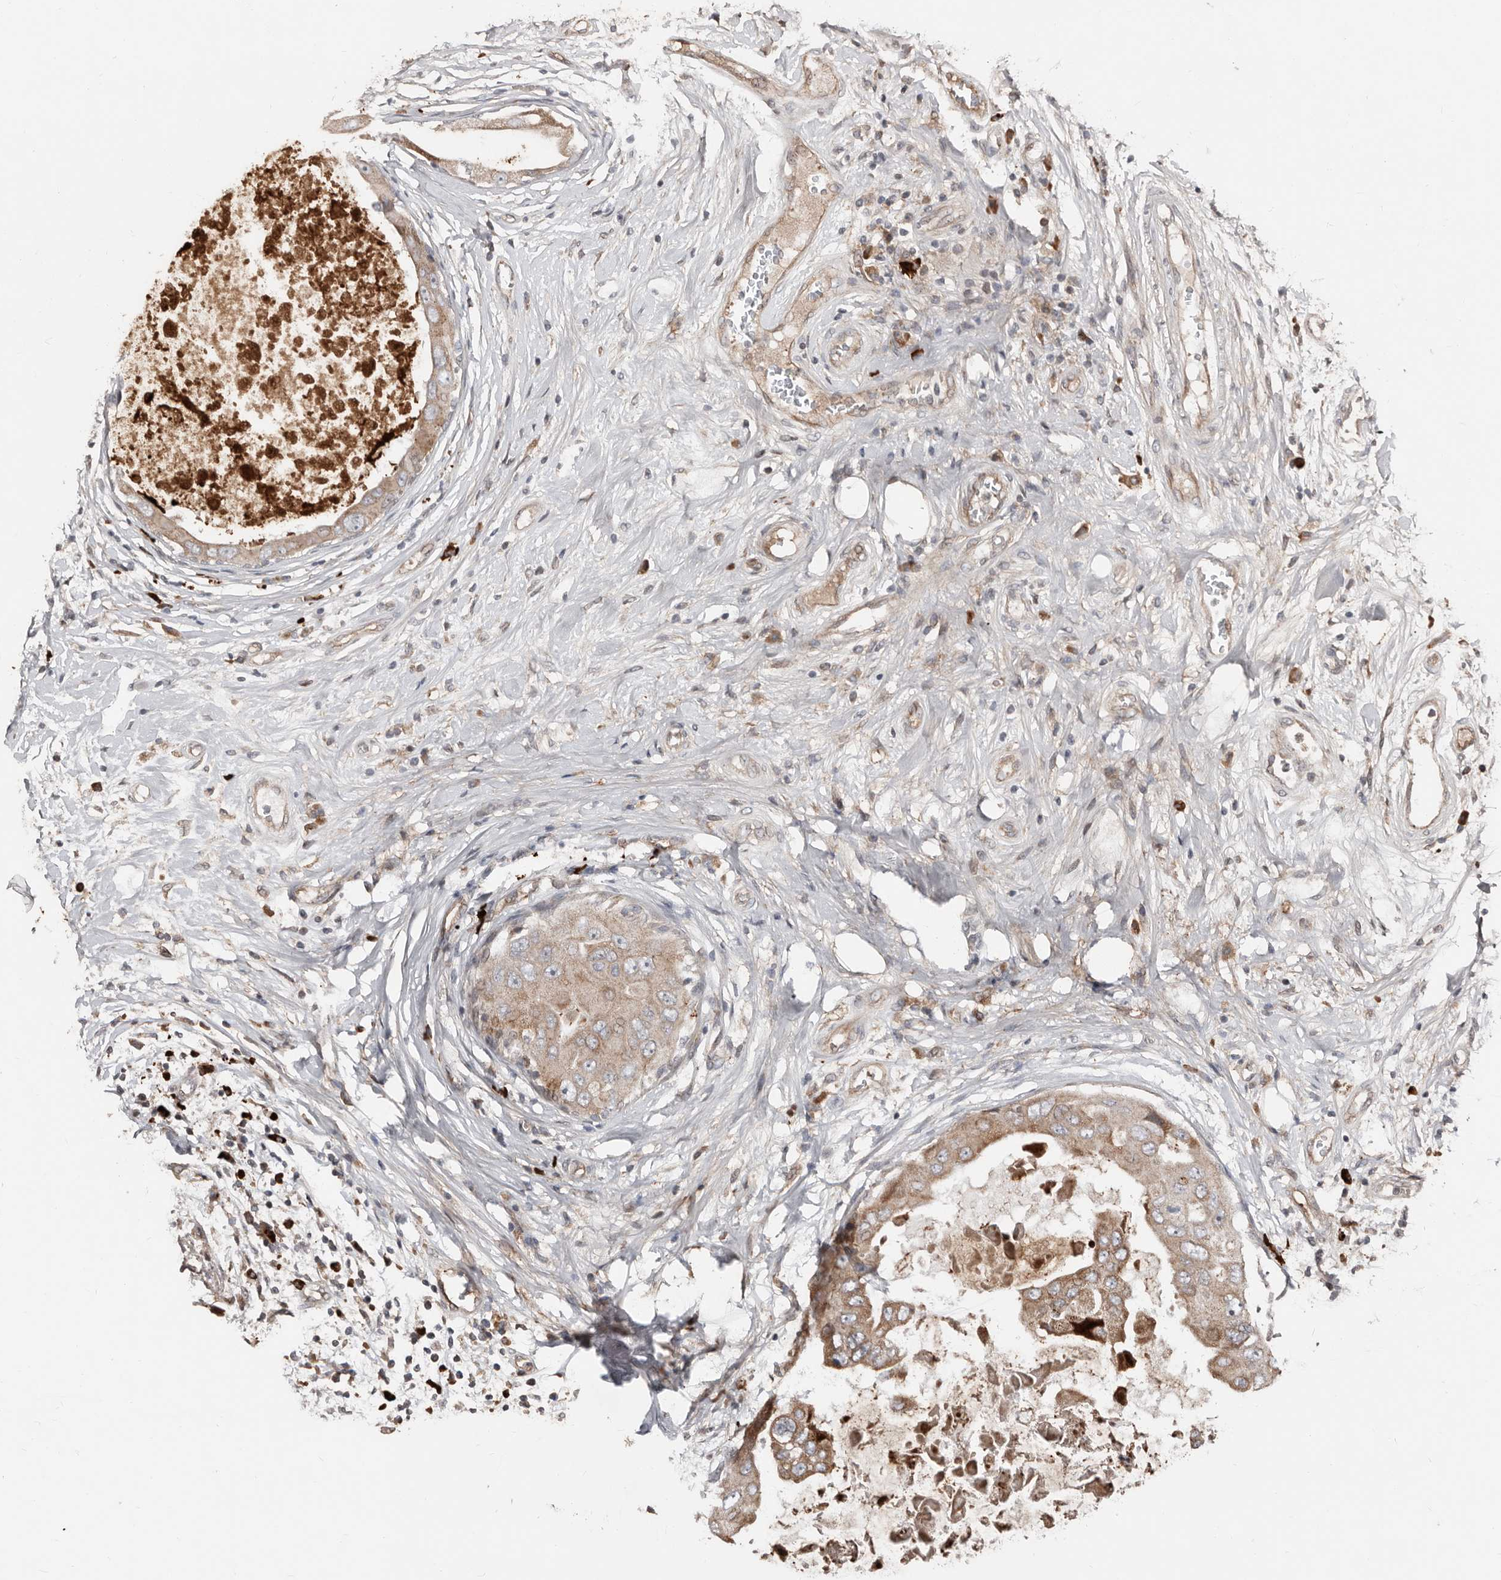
{"staining": {"intensity": "weak", "quantity": ">75%", "location": "cytoplasmic/membranous"}, "tissue": "breast cancer", "cell_type": "Tumor cells", "image_type": "cancer", "snomed": [{"axis": "morphology", "description": "Duct carcinoma"}, {"axis": "topography", "description": "Breast"}], "caption": "Human breast intraductal carcinoma stained with a brown dye exhibits weak cytoplasmic/membranous positive expression in about >75% of tumor cells.", "gene": "SMYD4", "patient": {"sex": "female", "age": 27}}